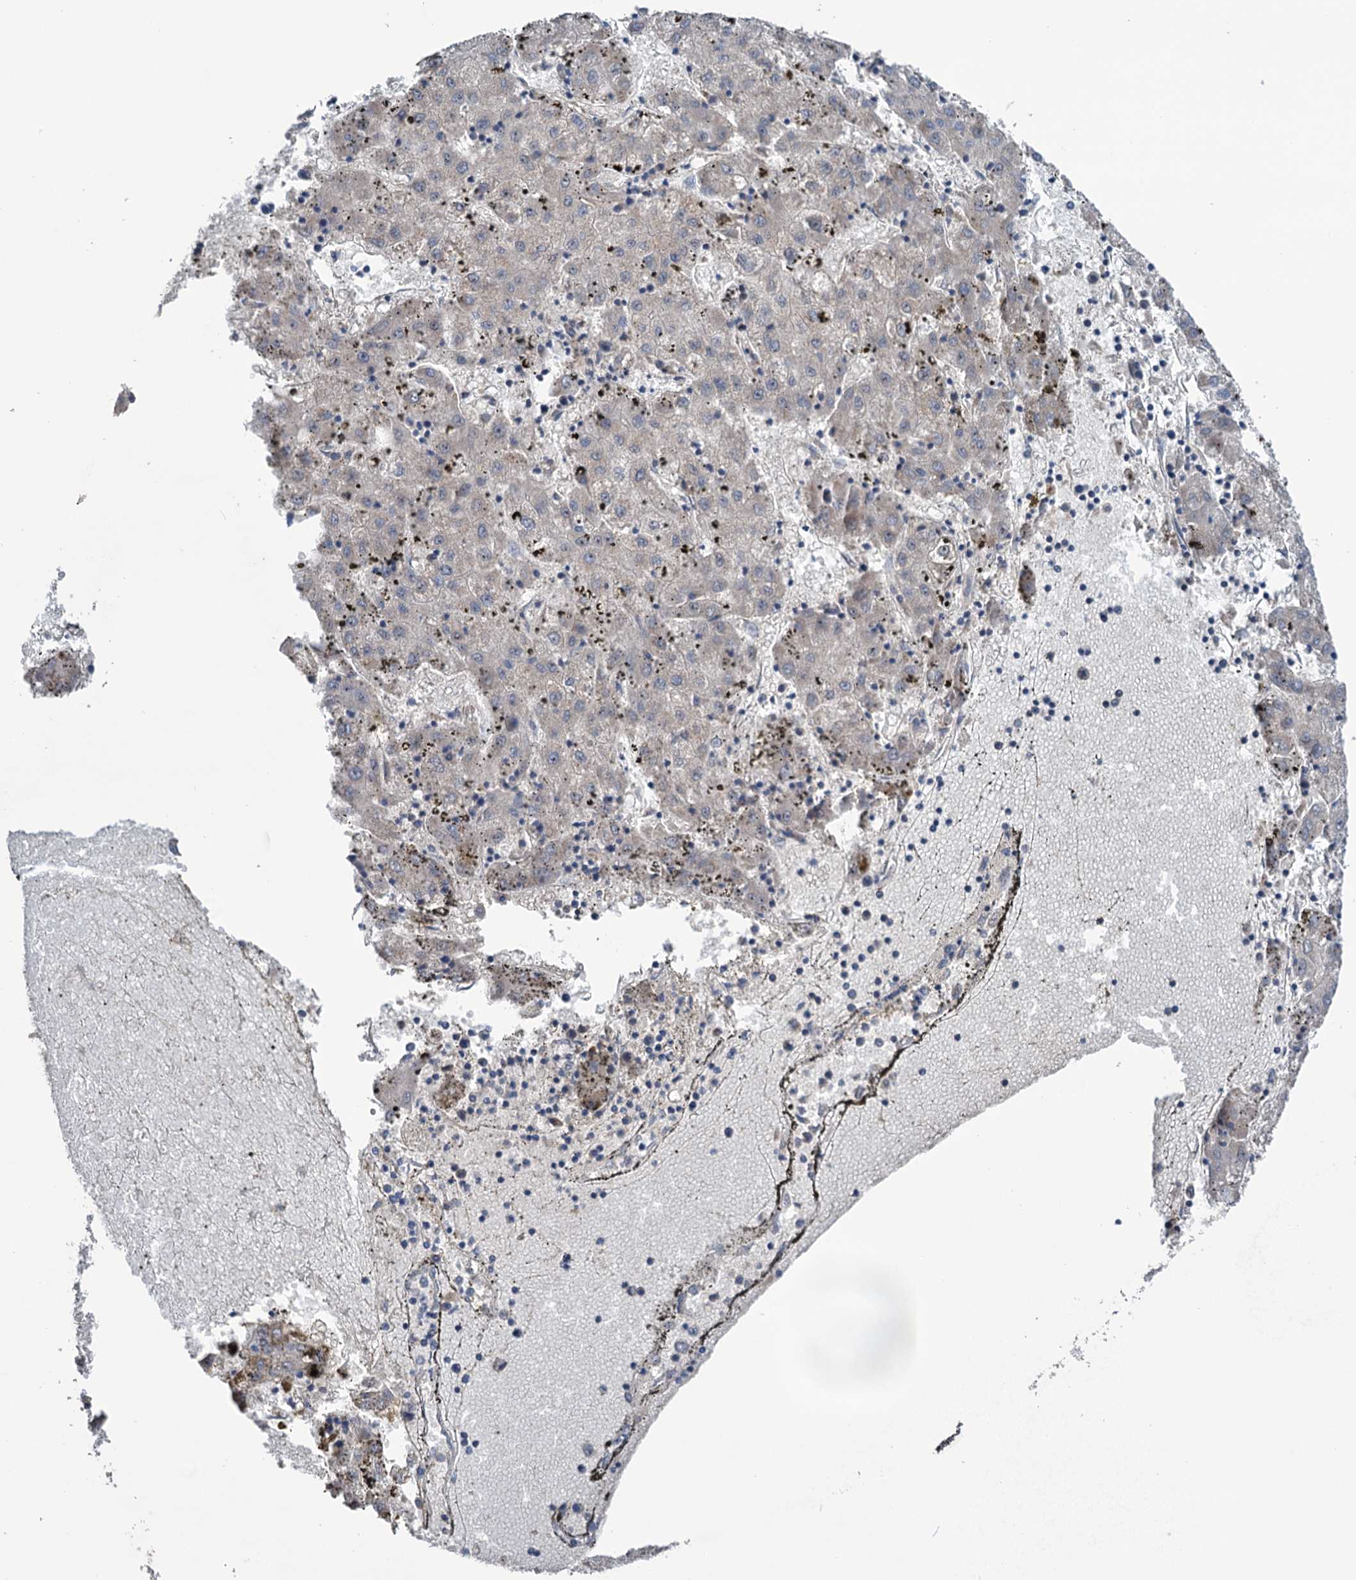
{"staining": {"intensity": "negative", "quantity": "none", "location": "none"}, "tissue": "liver cancer", "cell_type": "Tumor cells", "image_type": "cancer", "snomed": [{"axis": "morphology", "description": "Carcinoma, Hepatocellular, NOS"}, {"axis": "topography", "description": "Liver"}], "caption": "A photomicrograph of human liver cancer is negative for staining in tumor cells.", "gene": "HTR3B", "patient": {"sex": "male", "age": 72}}